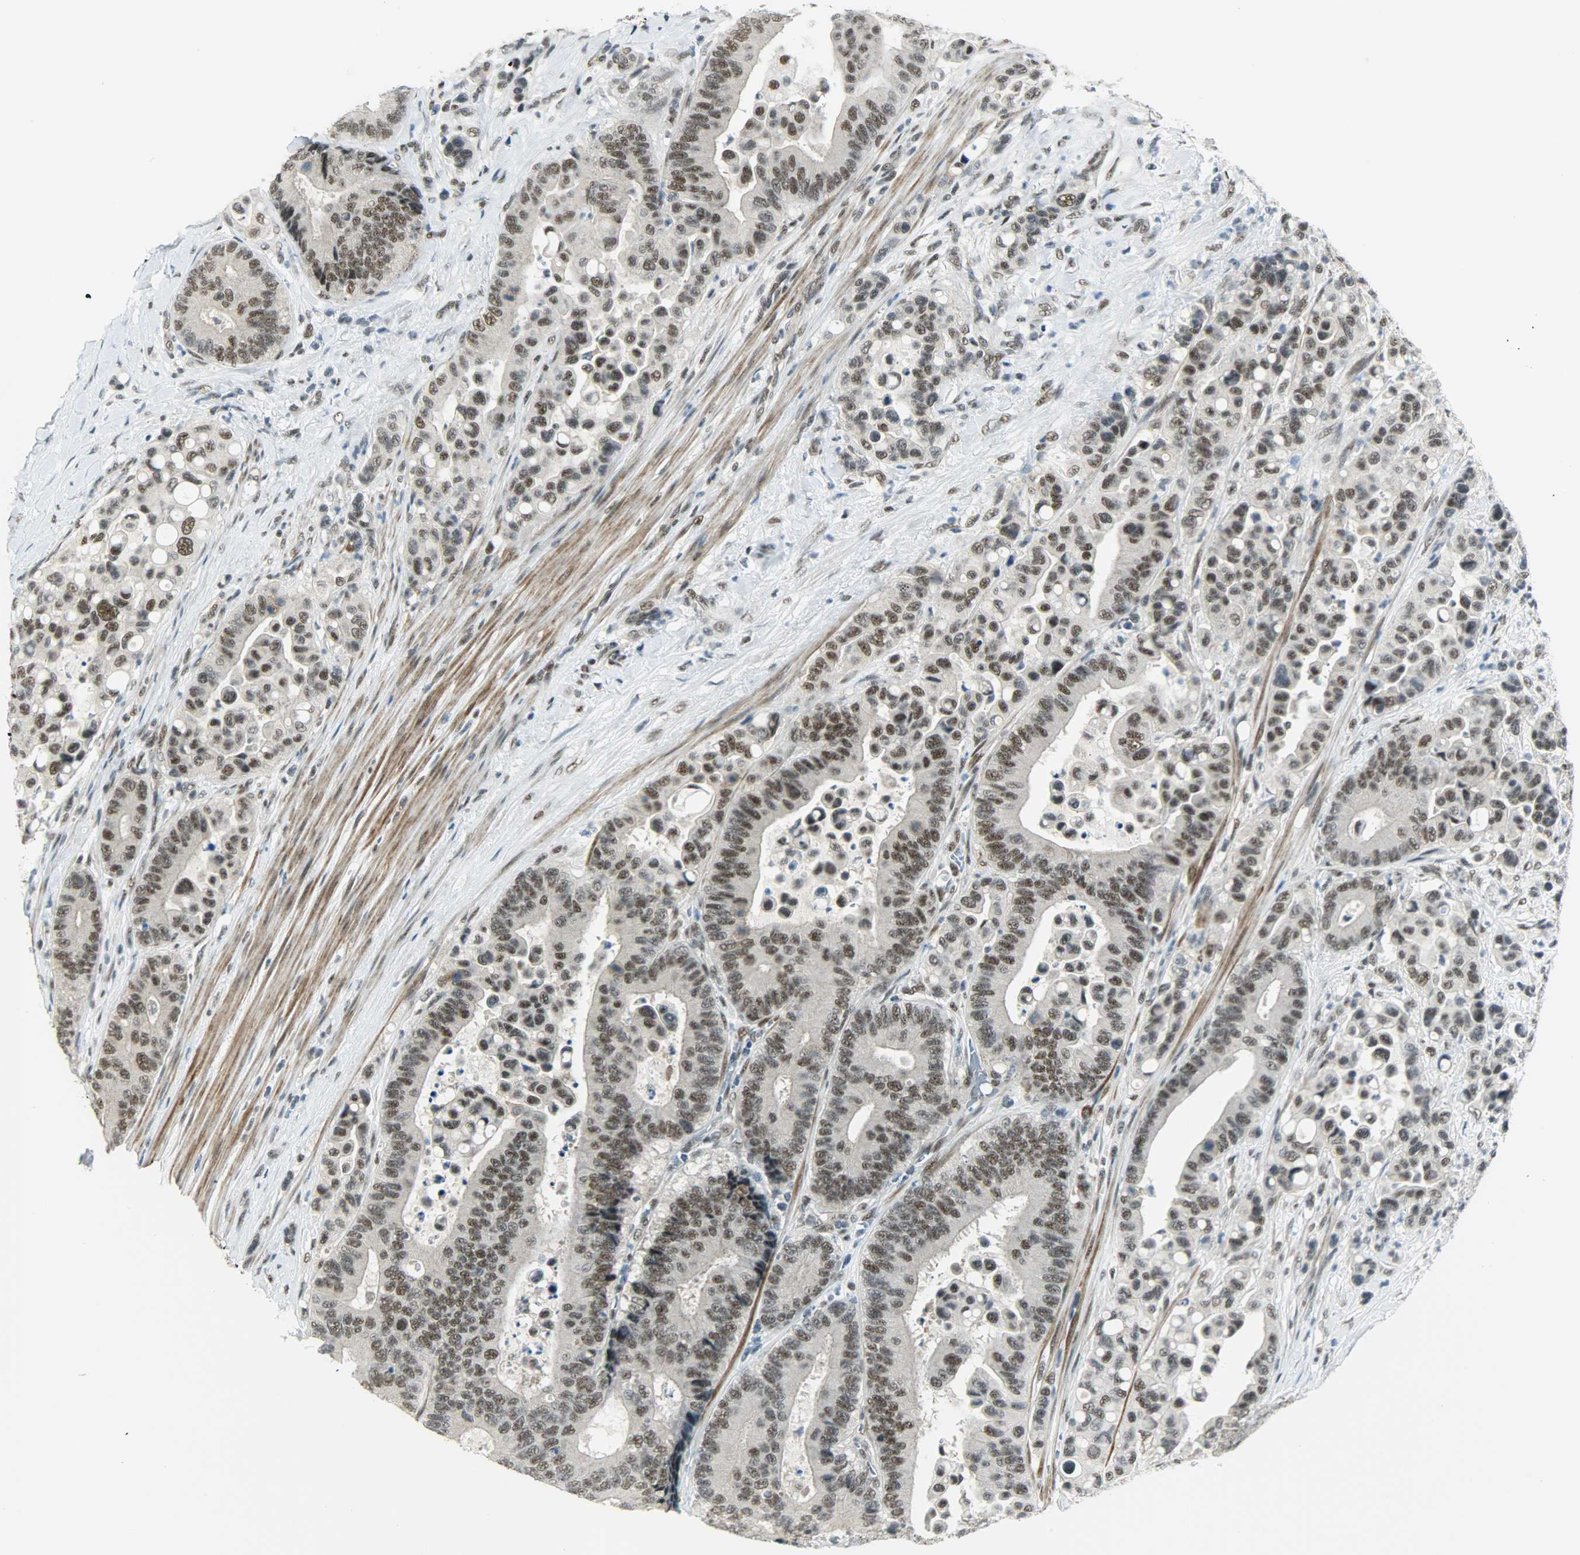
{"staining": {"intensity": "strong", "quantity": ">75%", "location": "nuclear"}, "tissue": "colorectal cancer", "cell_type": "Tumor cells", "image_type": "cancer", "snomed": [{"axis": "morphology", "description": "Normal tissue, NOS"}, {"axis": "morphology", "description": "Adenocarcinoma, NOS"}, {"axis": "topography", "description": "Colon"}], "caption": "Immunohistochemistry of human colorectal cancer shows high levels of strong nuclear expression in approximately >75% of tumor cells.", "gene": "SUGP1", "patient": {"sex": "male", "age": 82}}